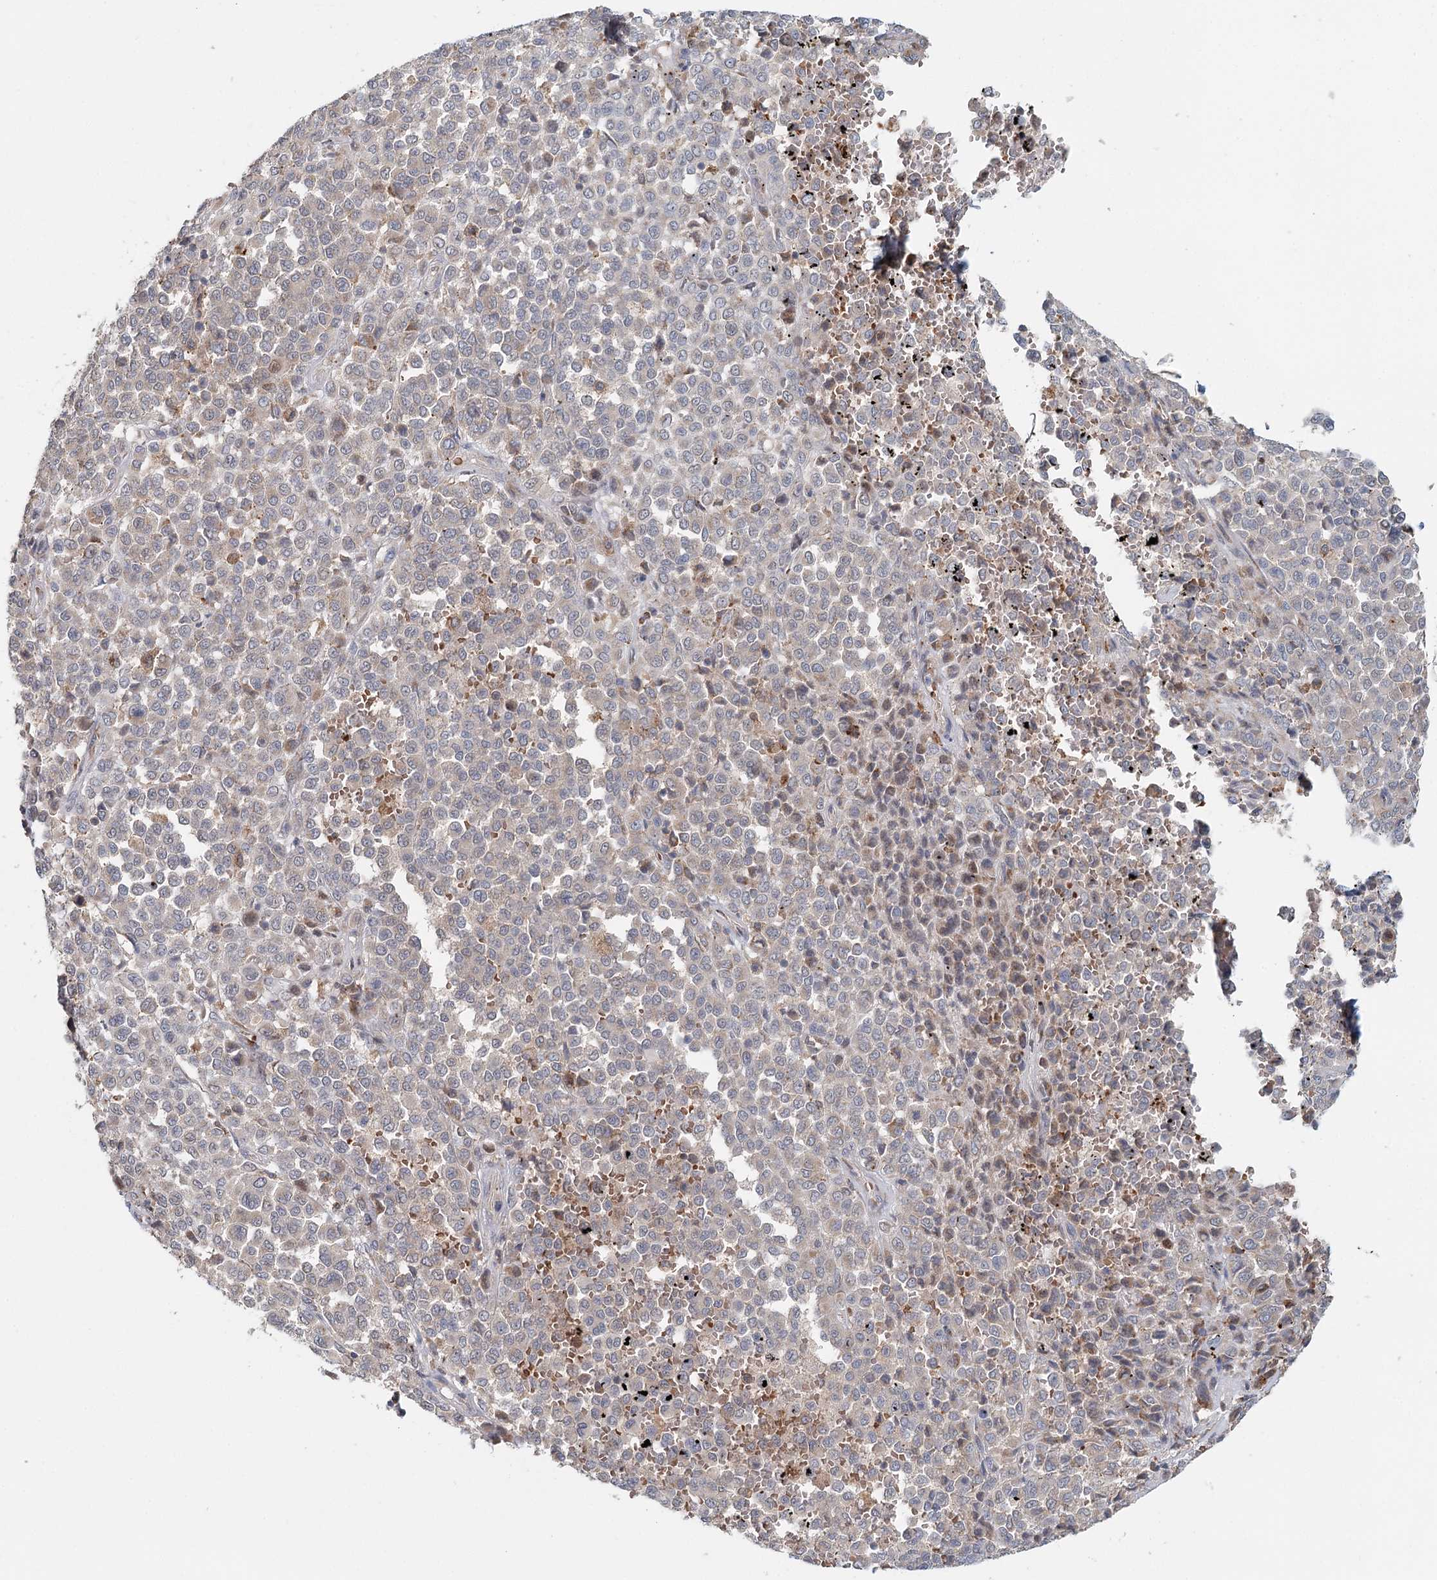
{"staining": {"intensity": "negative", "quantity": "none", "location": "none"}, "tissue": "melanoma", "cell_type": "Tumor cells", "image_type": "cancer", "snomed": [{"axis": "morphology", "description": "Malignant melanoma, Metastatic site"}, {"axis": "topography", "description": "Pancreas"}], "caption": "There is no significant positivity in tumor cells of malignant melanoma (metastatic site).", "gene": "ADK", "patient": {"sex": "female", "age": 30}}